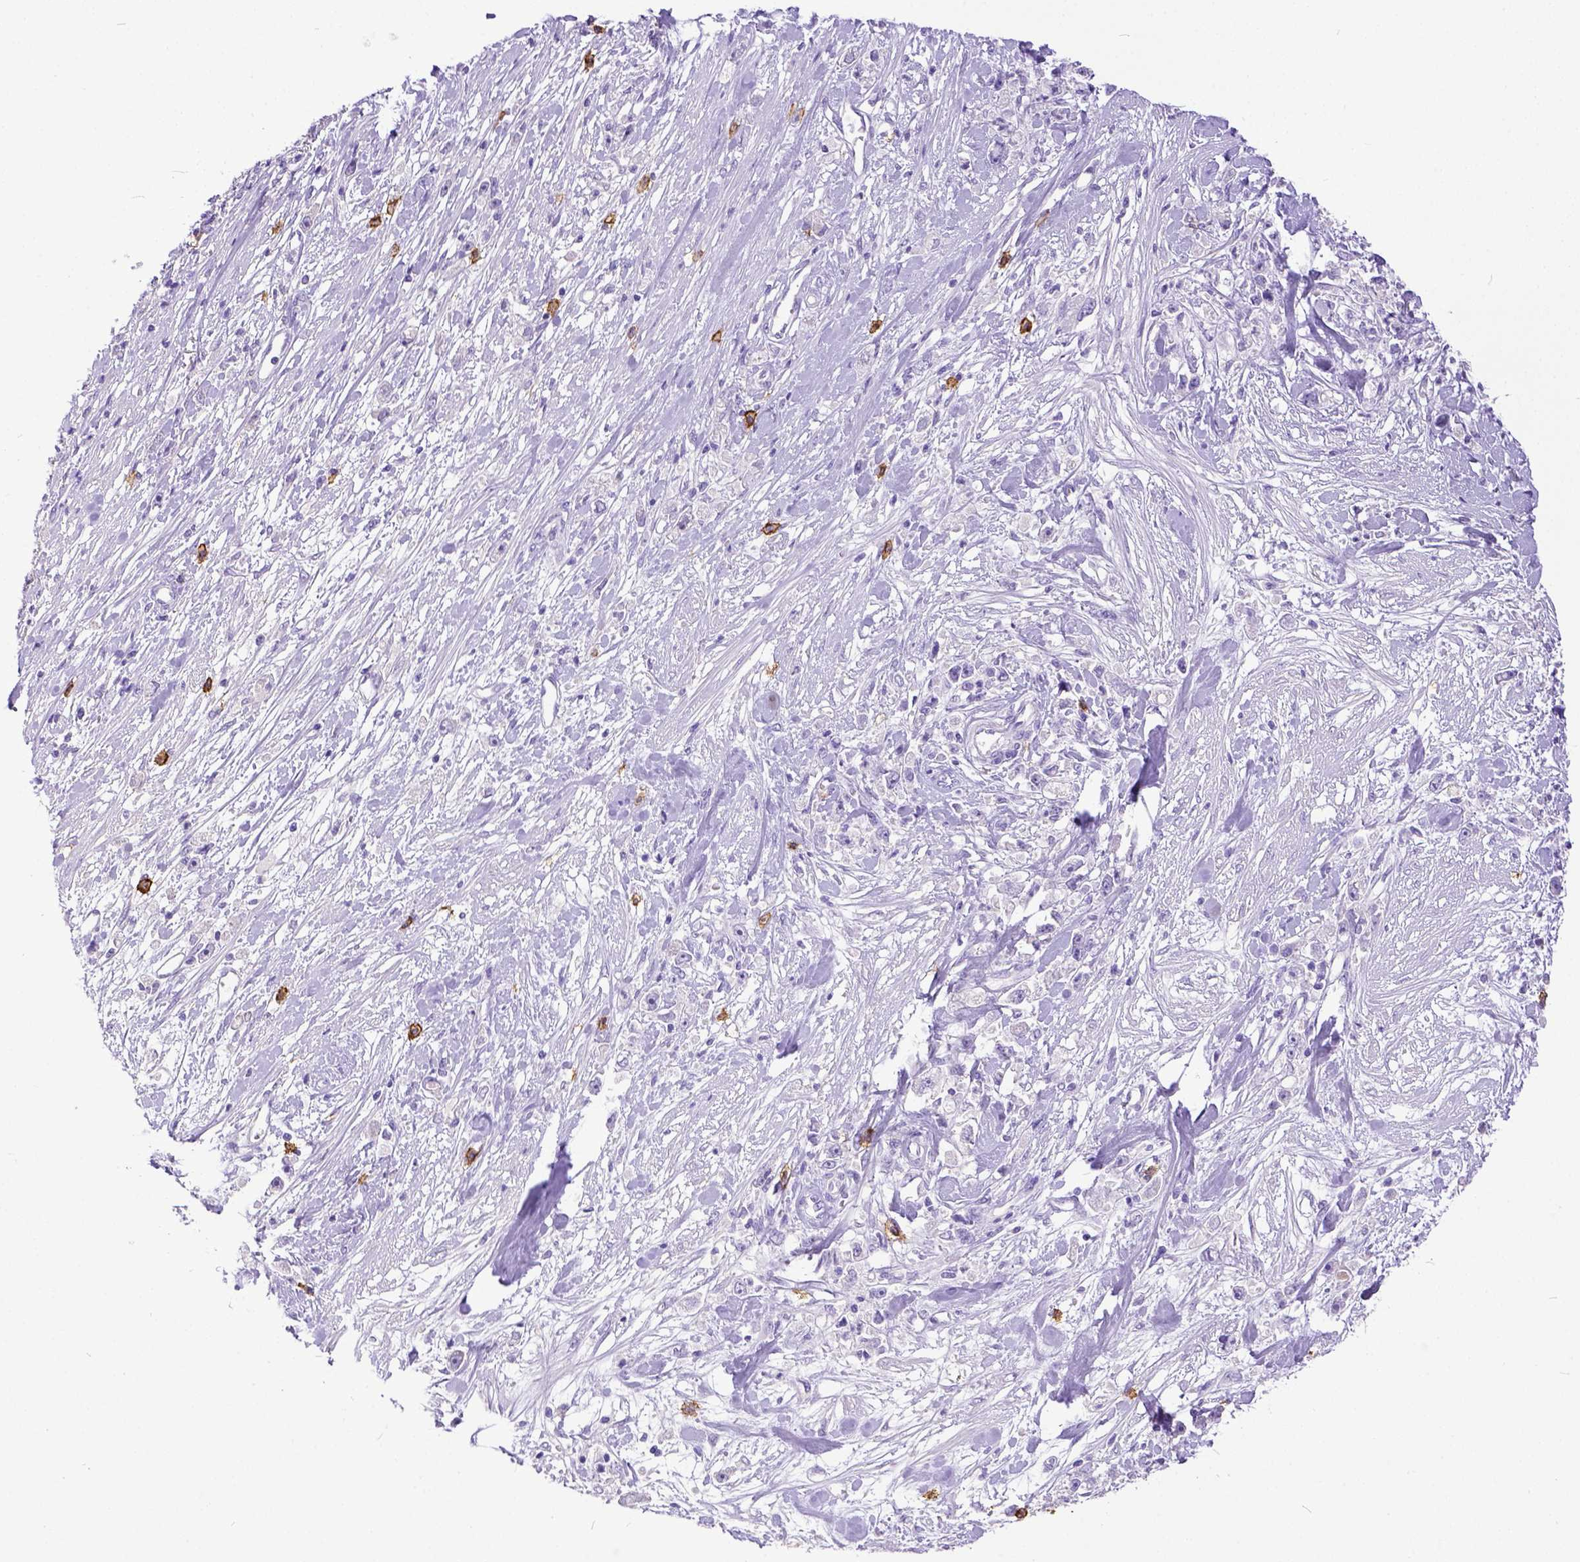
{"staining": {"intensity": "negative", "quantity": "none", "location": "none"}, "tissue": "stomach cancer", "cell_type": "Tumor cells", "image_type": "cancer", "snomed": [{"axis": "morphology", "description": "Adenocarcinoma, NOS"}, {"axis": "topography", "description": "Stomach"}], "caption": "Human adenocarcinoma (stomach) stained for a protein using IHC demonstrates no staining in tumor cells.", "gene": "KIT", "patient": {"sex": "female", "age": 59}}